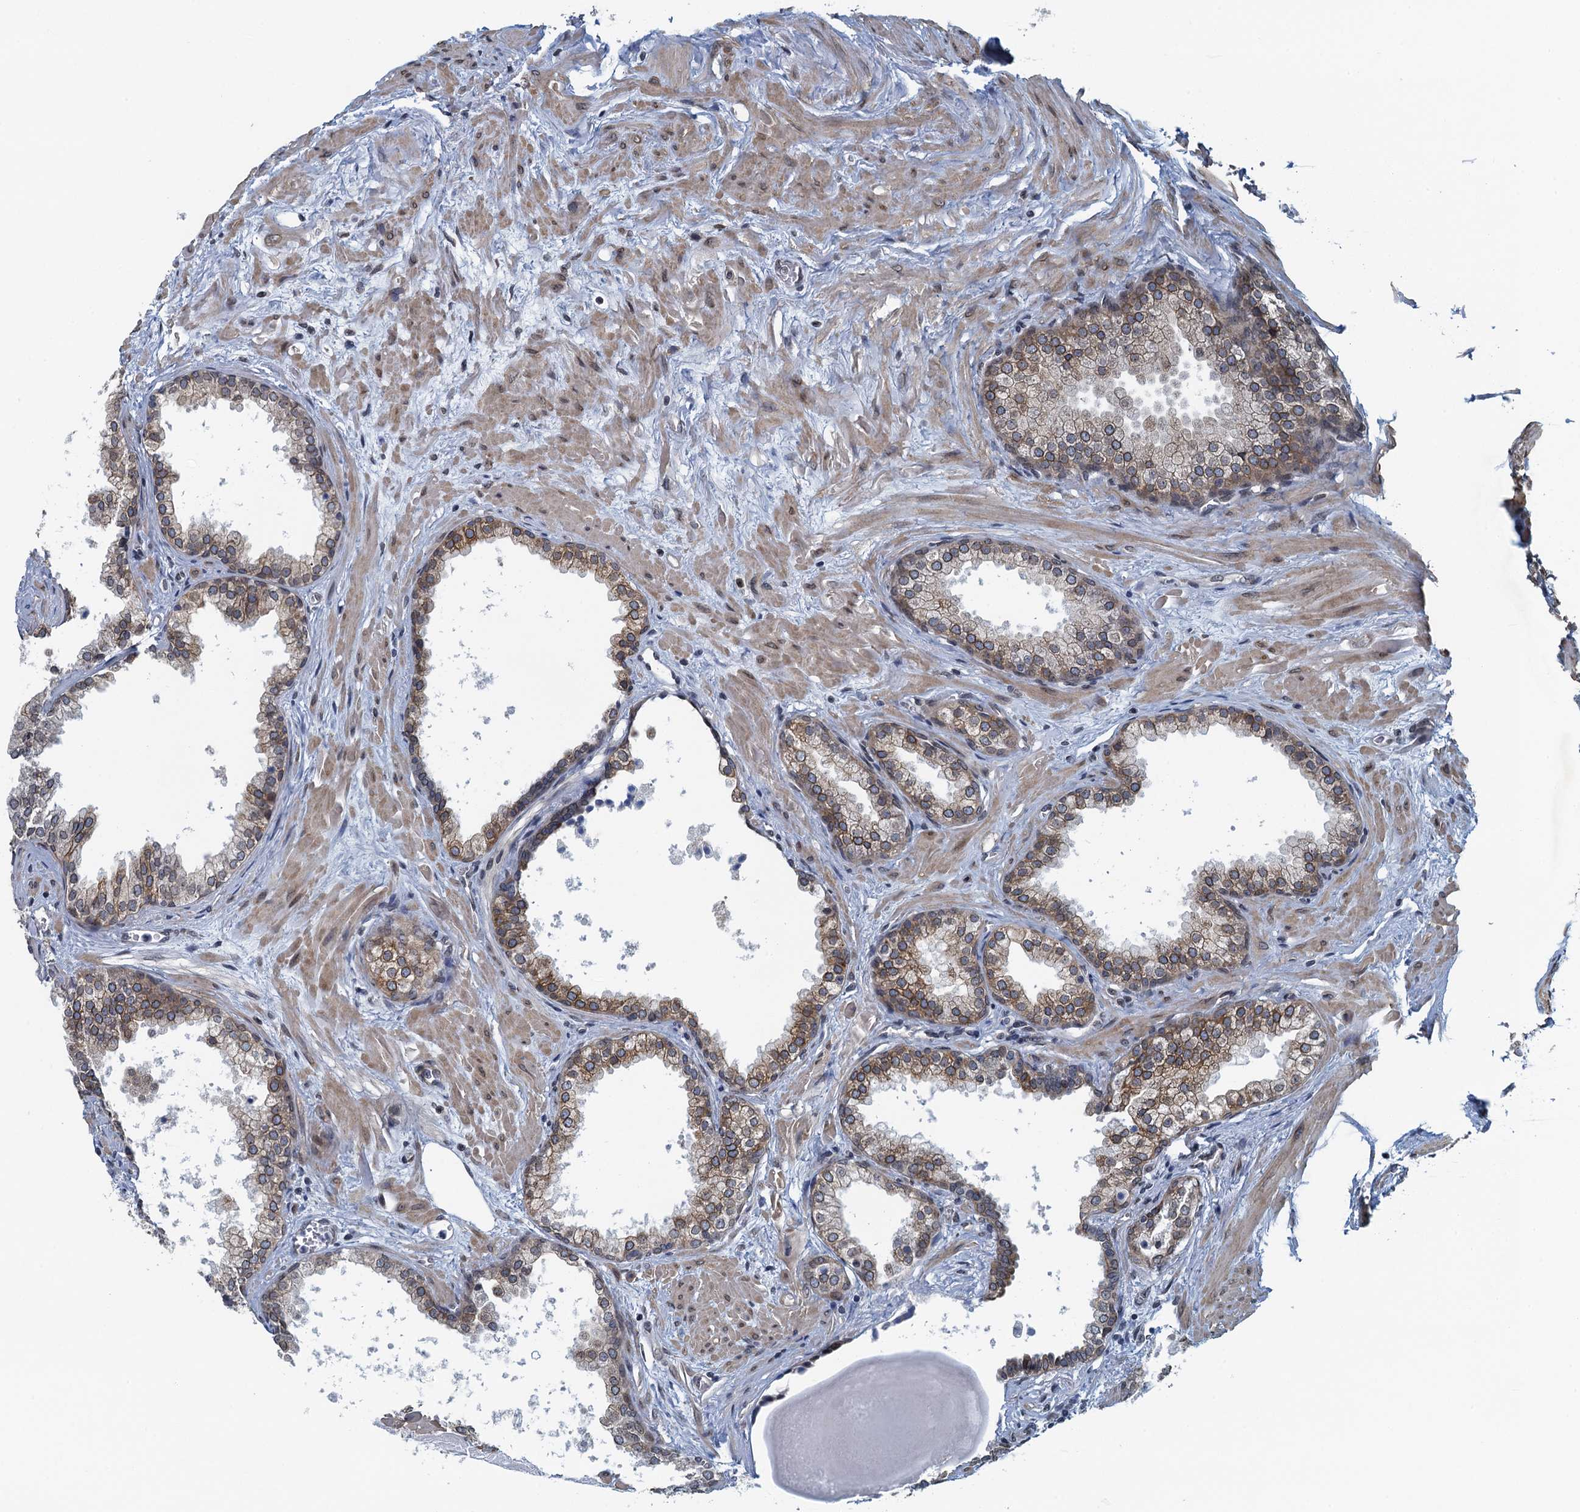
{"staining": {"intensity": "weak", "quantity": "25%-75%", "location": "cytoplasmic/membranous,nuclear"}, "tissue": "prostate", "cell_type": "Glandular cells", "image_type": "normal", "snomed": [{"axis": "morphology", "description": "Normal tissue, NOS"}, {"axis": "topography", "description": "Prostate"}], "caption": "Protein analysis of unremarkable prostate reveals weak cytoplasmic/membranous,nuclear staining in about 25%-75% of glandular cells. (brown staining indicates protein expression, while blue staining denotes nuclei).", "gene": "CCDC34", "patient": {"sex": "male", "age": 48}}